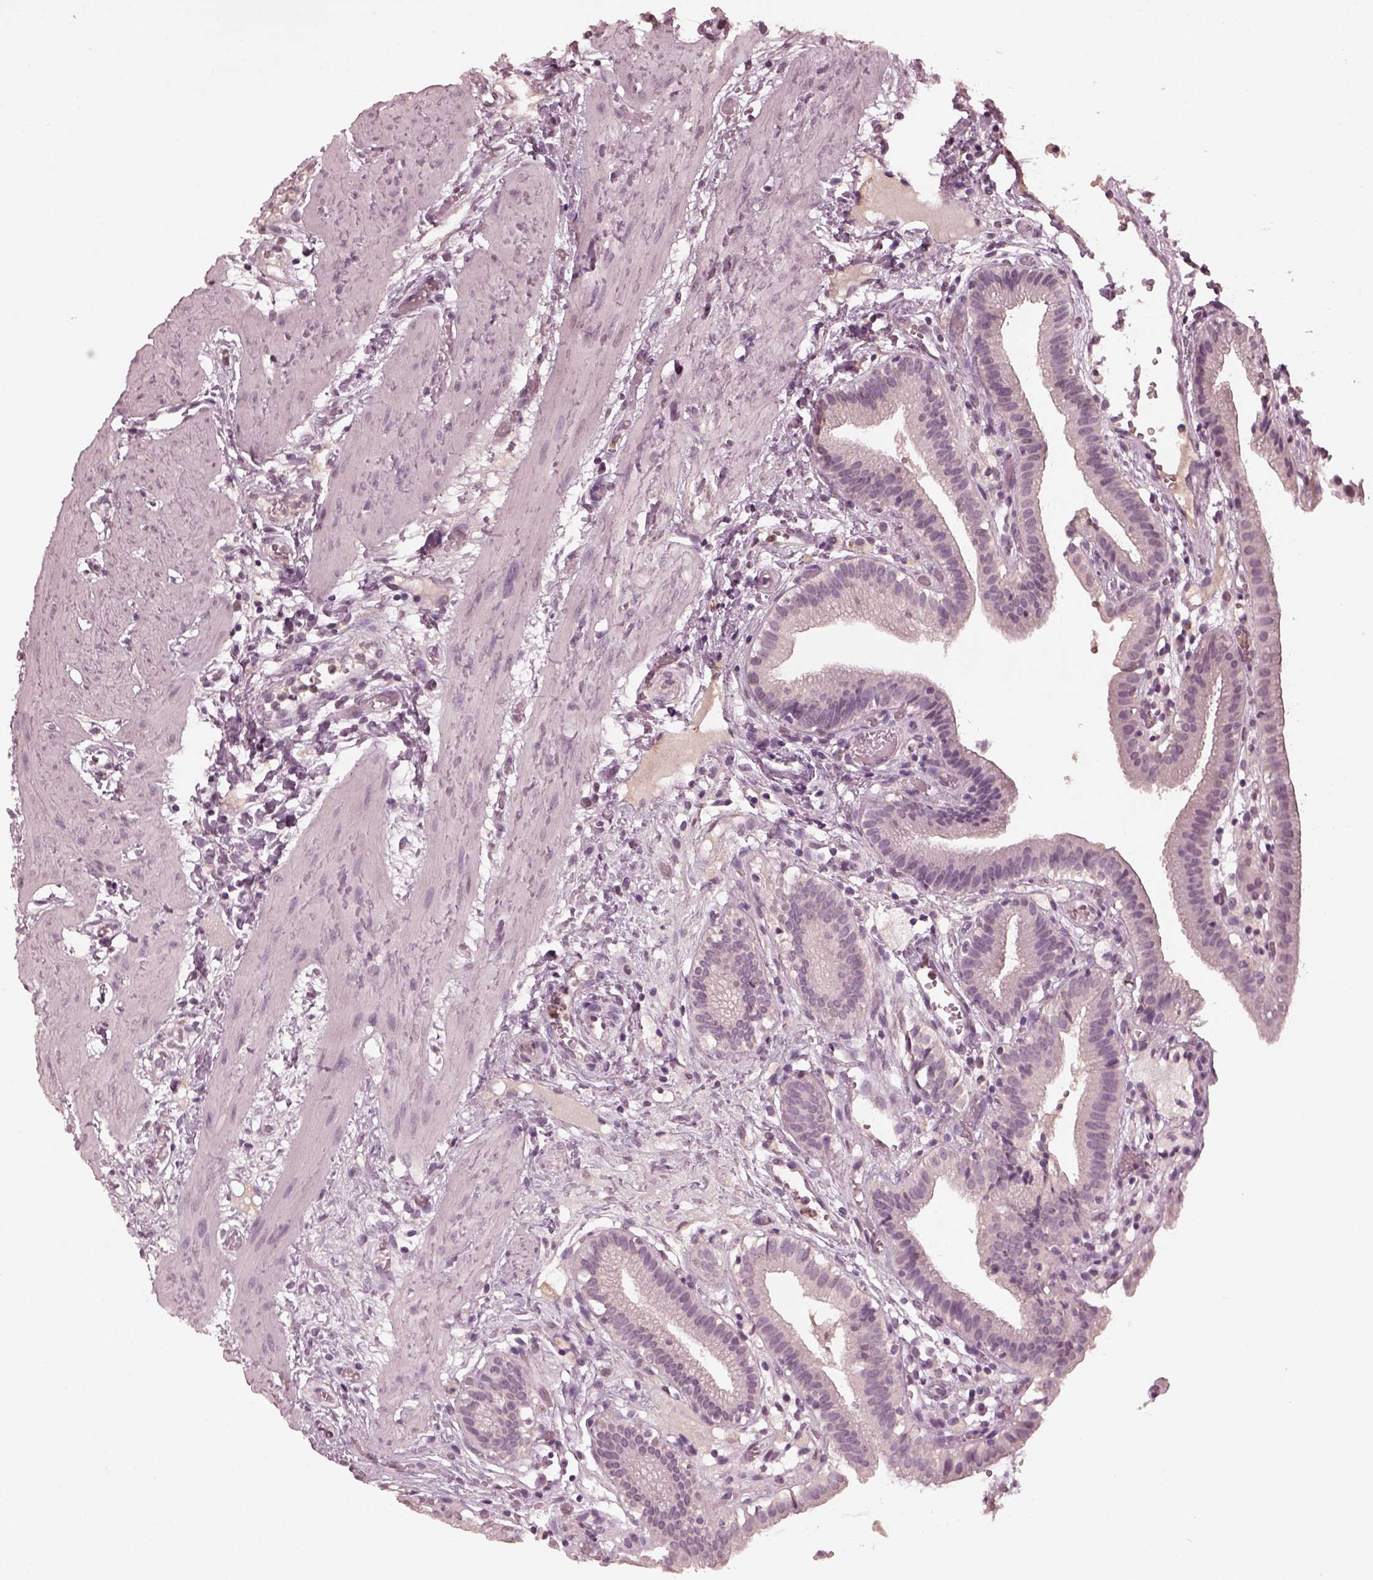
{"staining": {"intensity": "negative", "quantity": "none", "location": "none"}, "tissue": "gallbladder", "cell_type": "Glandular cells", "image_type": "normal", "snomed": [{"axis": "morphology", "description": "Normal tissue, NOS"}, {"axis": "topography", "description": "Gallbladder"}], "caption": "This is an immunohistochemistry histopathology image of benign gallbladder. There is no staining in glandular cells.", "gene": "KRT79", "patient": {"sex": "female", "age": 24}}